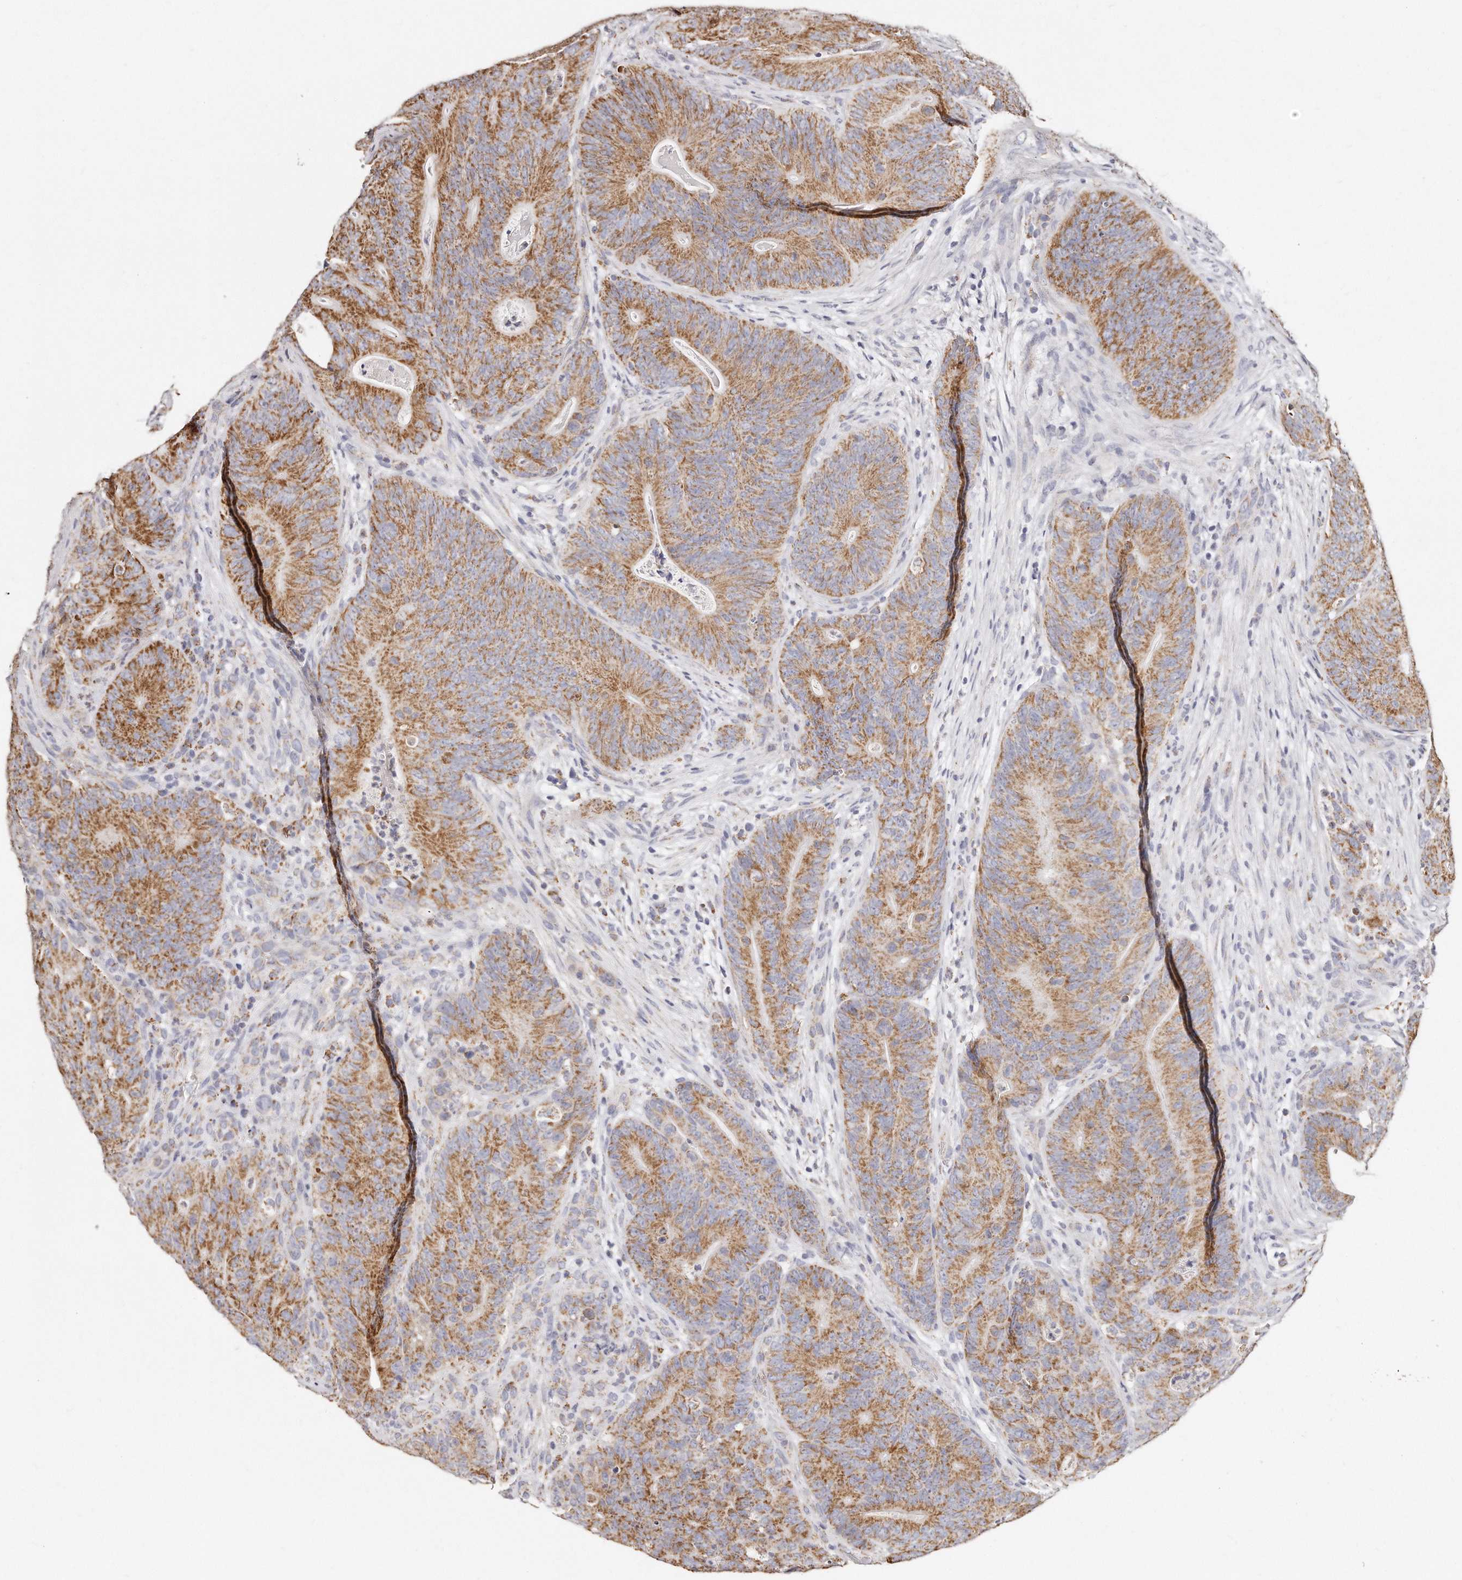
{"staining": {"intensity": "moderate", "quantity": ">75%", "location": "cytoplasmic/membranous"}, "tissue": "colorectal cancer", "cell_type": "Tumor cells", "image_type": "cancer", "snomed": [{"axis": "morphology", "description": "Normal tissue, NOS"}, {"axis": "topography", "description": "Colon"}], "caption": "An IHC image of neoplastic tissue is shown. Protein staining in brown labels moderate cytoplasmic/membranous positivity in colorectal cancer within tumor cells.", "gene": "RTKN", "patient": {"sex": "female", "age": 82}}